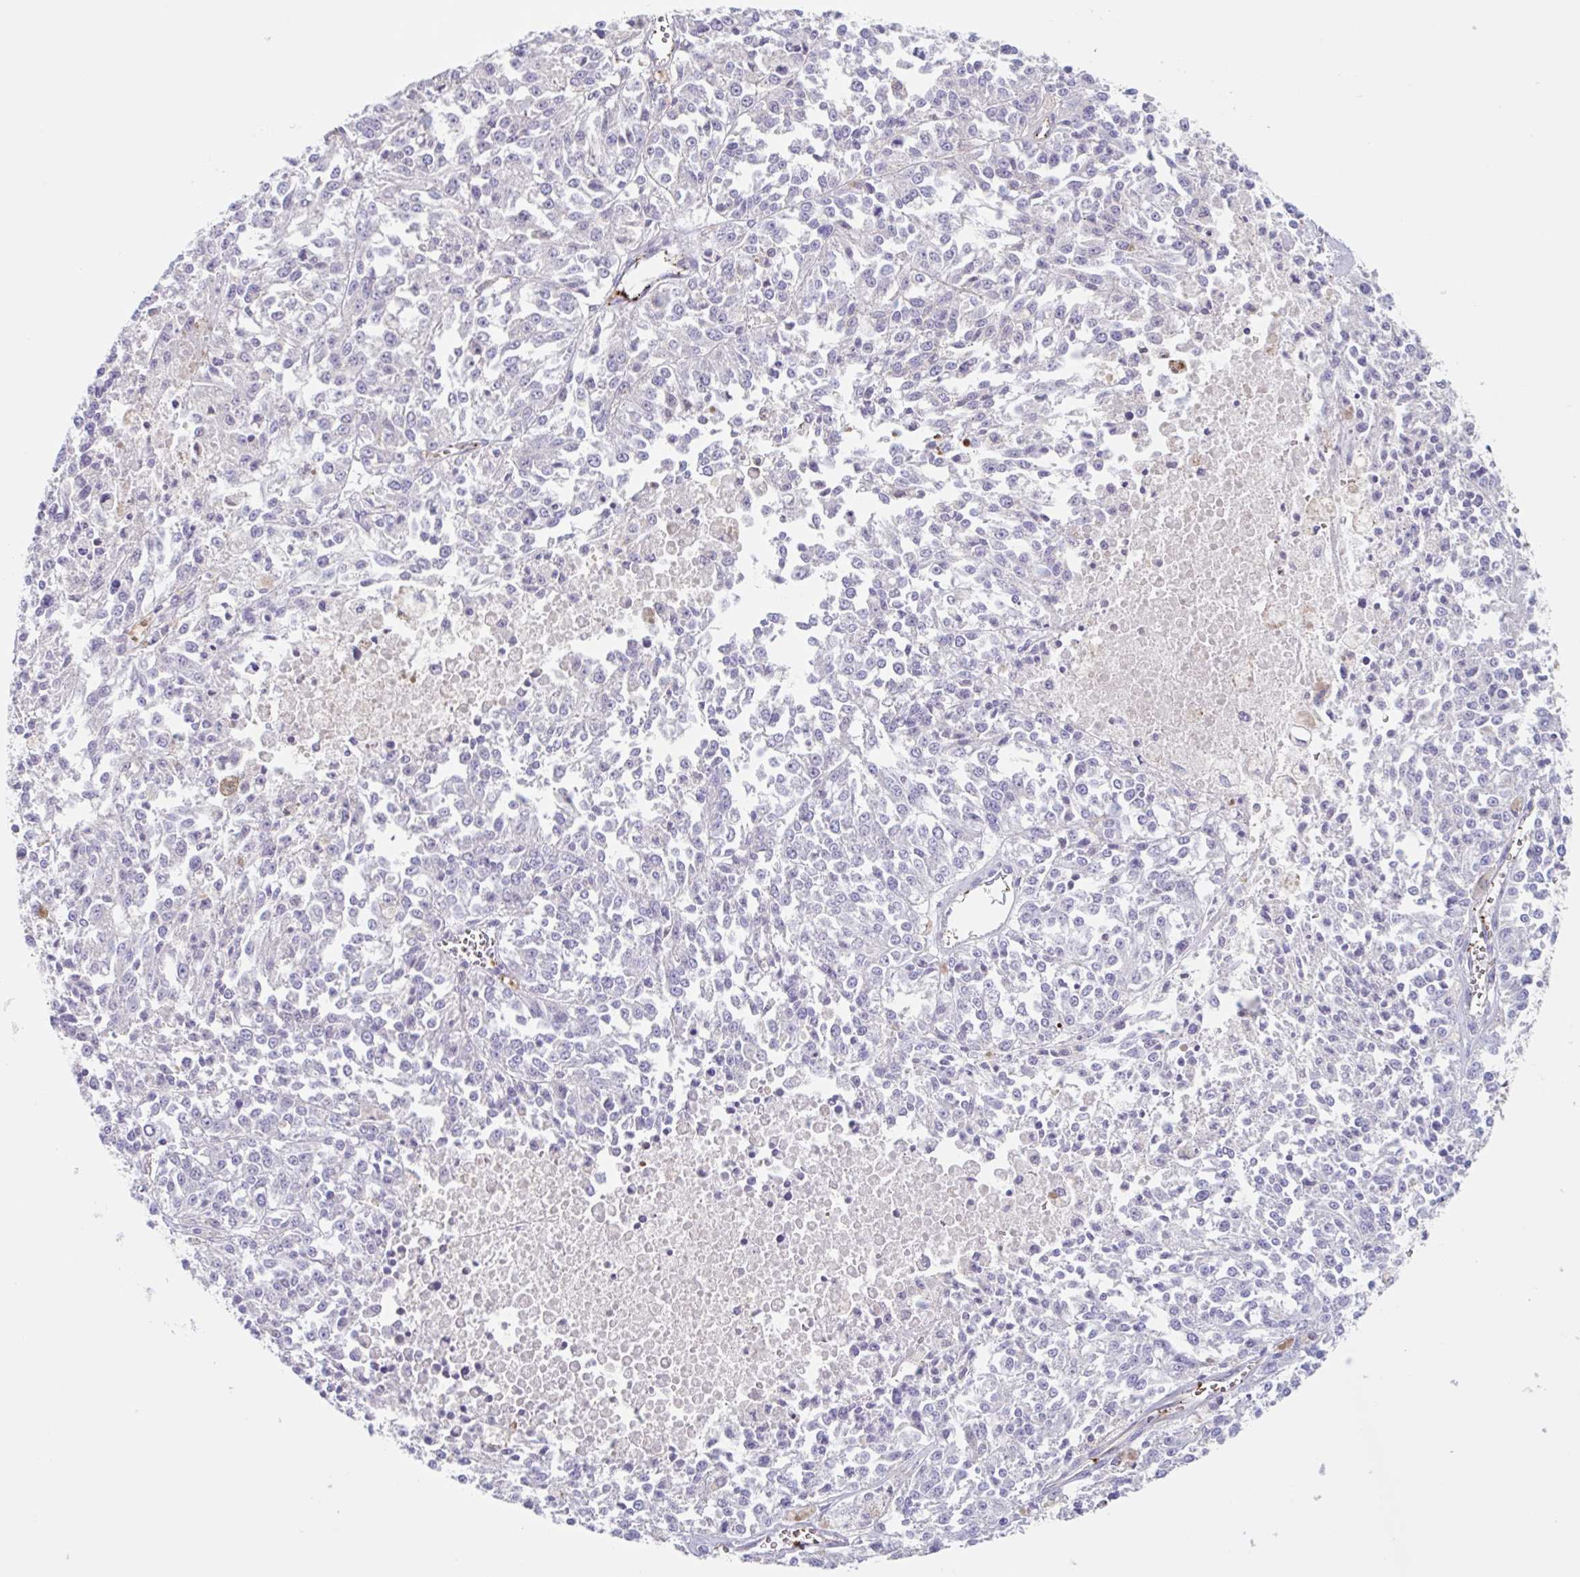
{"staining": {"intensity": "negative", "quantity": "none", "location": "none"}, "tissue": "melanoma", "cell_type": "Tumor cells", "image_type": "cancer", "snomed": [{"axis": "morphology", "description": "Malignant melanoma, NOS"}, {"axis": "topography", "description": "Skin"}], "caption": "This image is of melanoma stained with IHC to label a protein in brown with the nuclei are counter-stained blue. There is no positivity in tumor cells.", "gene": "EHD4", "patient": {"sex": "female", "age": 64}}